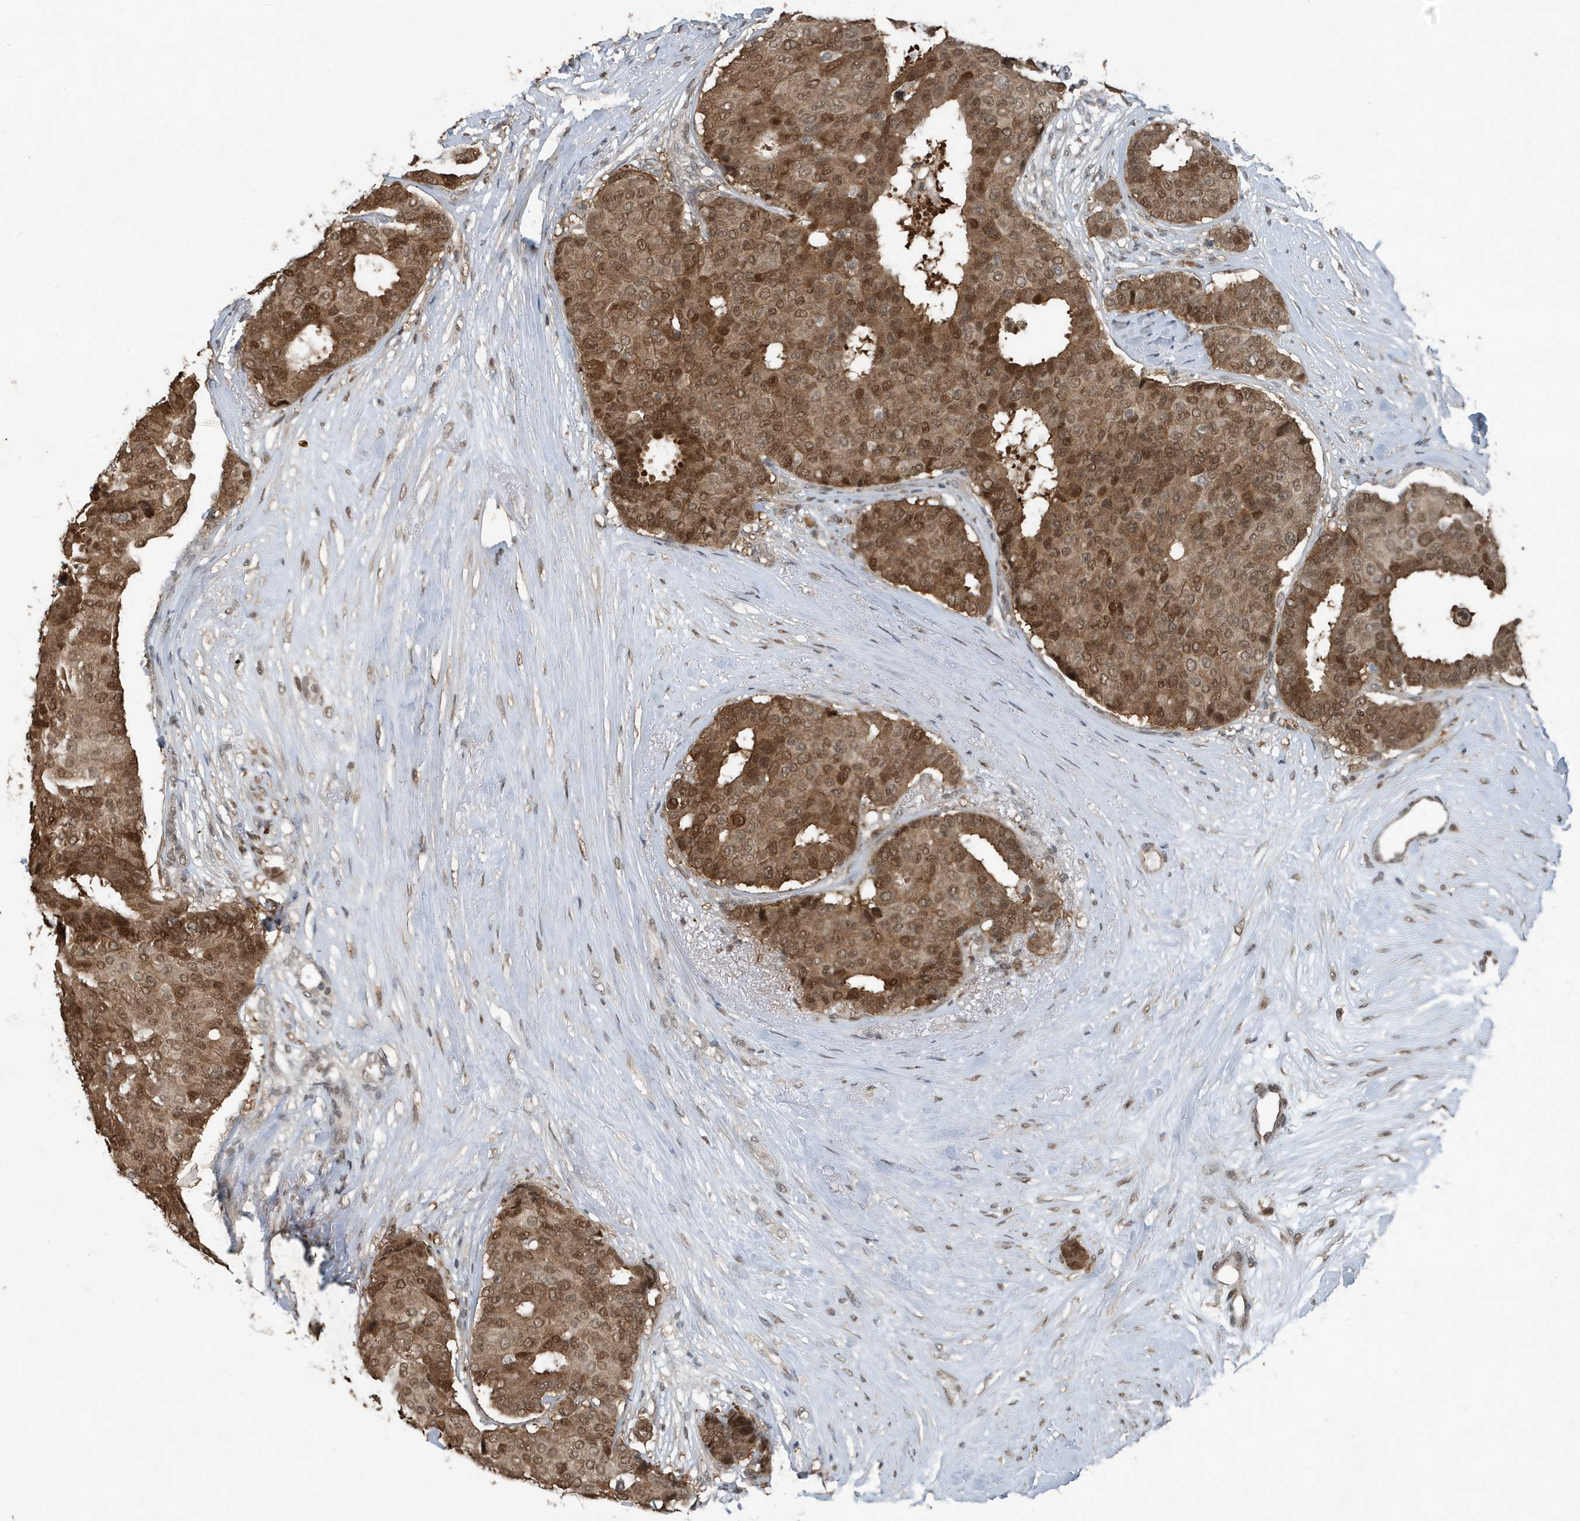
{"staining": {"intensity": "moderate", "quantity": ">75%", "location": "cytoplasmic/membranous,nuclear"}, "tissue": "breast cancer", "cell_type": "Tumor cells", "image_type": "cancer", "snomed": [{"axis": "morphology", "description": "Duct carcinoma"}, {"axis": "topography", "description": "Breast"}], "caption": "A brown stain highlights moderate cytoplasmic/membranous and nuclear expression of a protein in human intraductal carcinoma (breast) tumor cells. The staining was performed using DAB, with brown indicating positive protein expression. Nuclei are stained blue with hematoxylin.", "gene": "HSPA1A", "patient": {"sex": "female", "age": 75}}